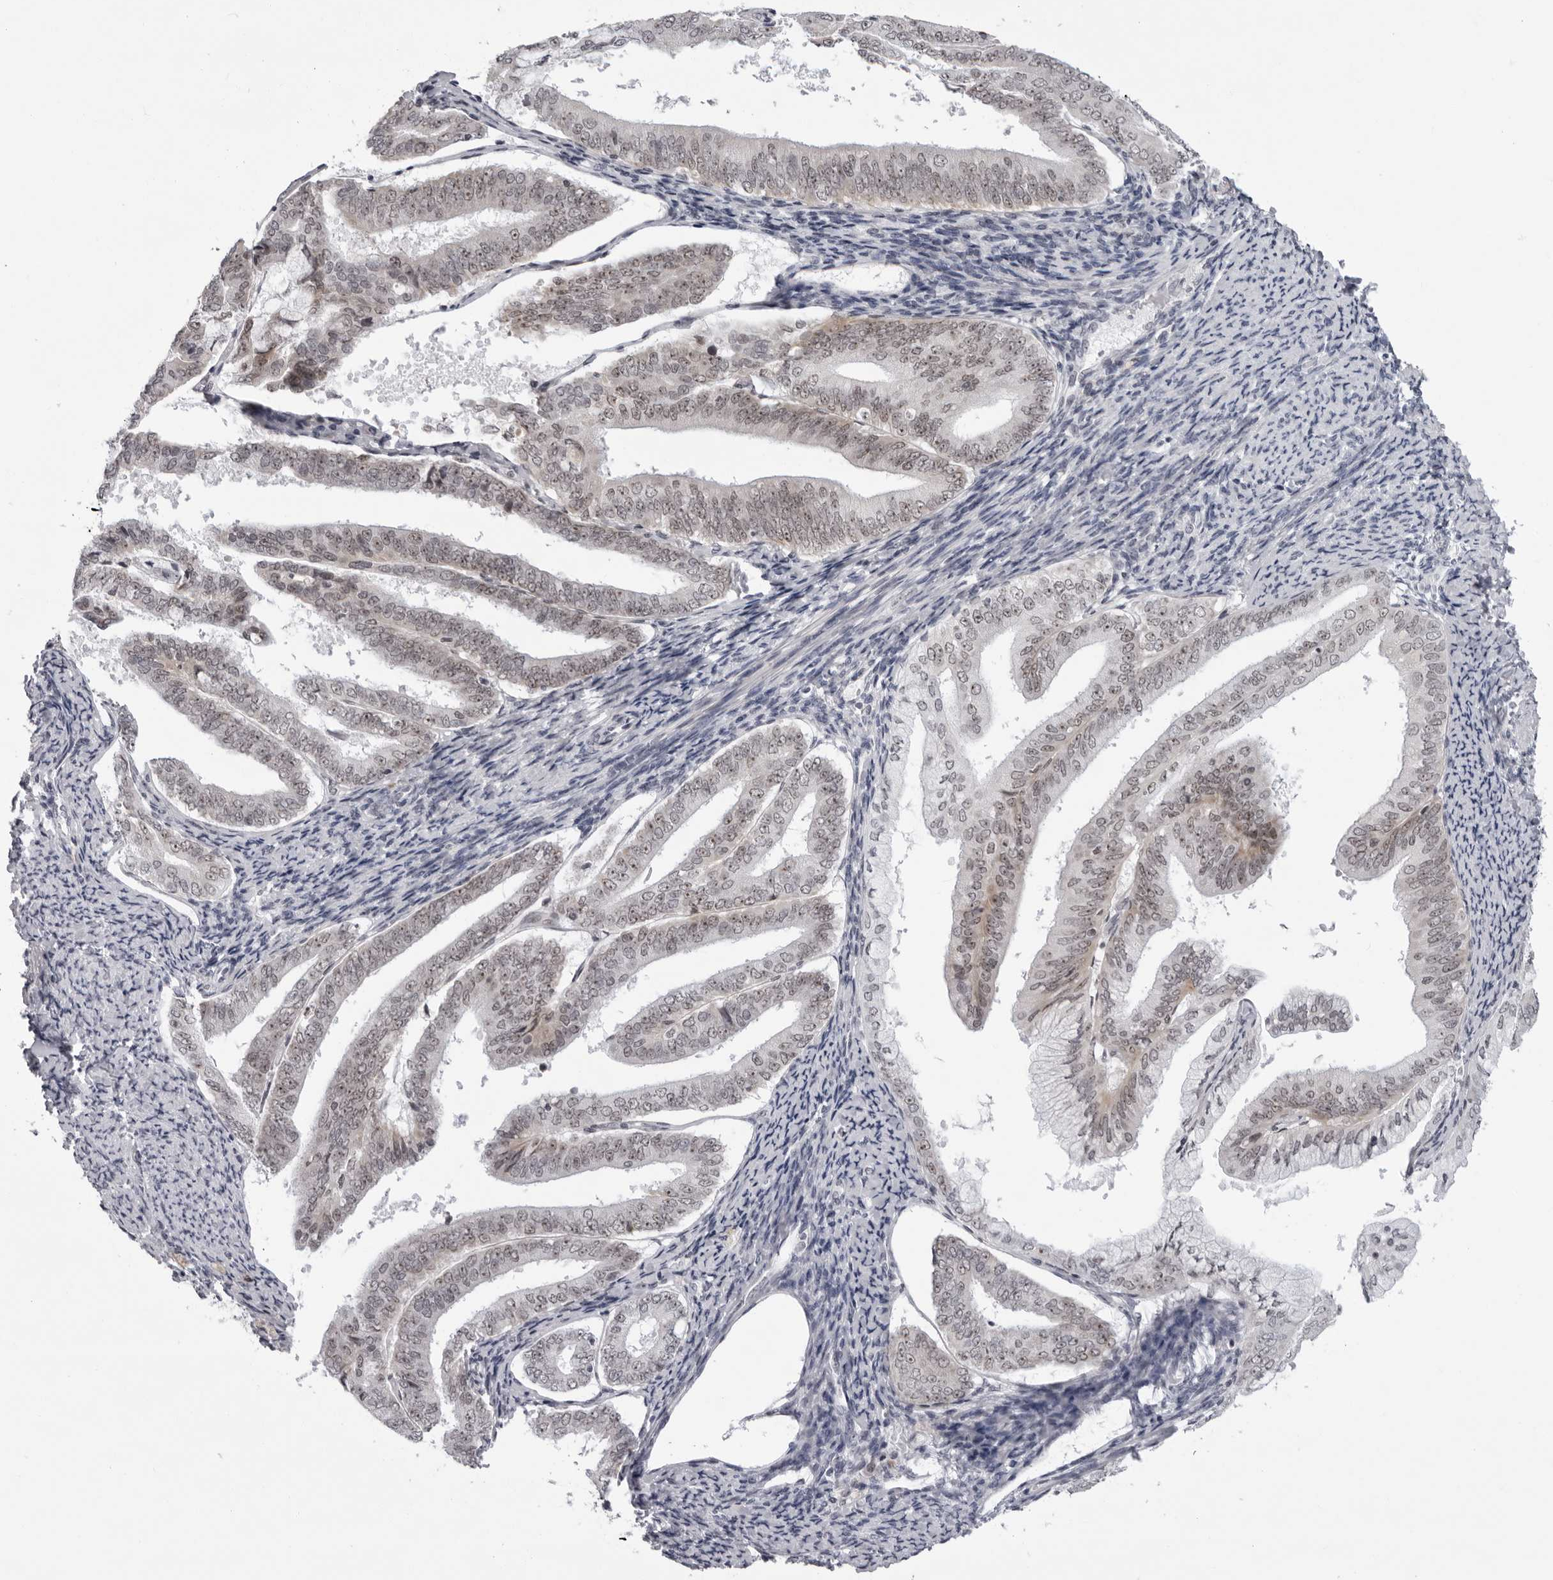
{"staining": {"intensity": "moderate", "quantity": ">75%", "location": "nuclear"}, "tissue": "endometrial cancer", "cell_type": "Tumor cells", "image_type": "cancer", "snomed": [{"axis": "morphology", "description": "Adenocarcinoma, NOS"}, {"axis": "topography", "description": "Endometrium"}], "caption": "Endometrial cancer (adenocarcinoma) stained with DAB (3,3'-diaminobenzidine) immunohistochemistry displays medium levels of moderate nuclear positivity in about >75% of tumor cells.", "gene": "EXOSC10", "patient": {"sex": "female", "age": 63}}